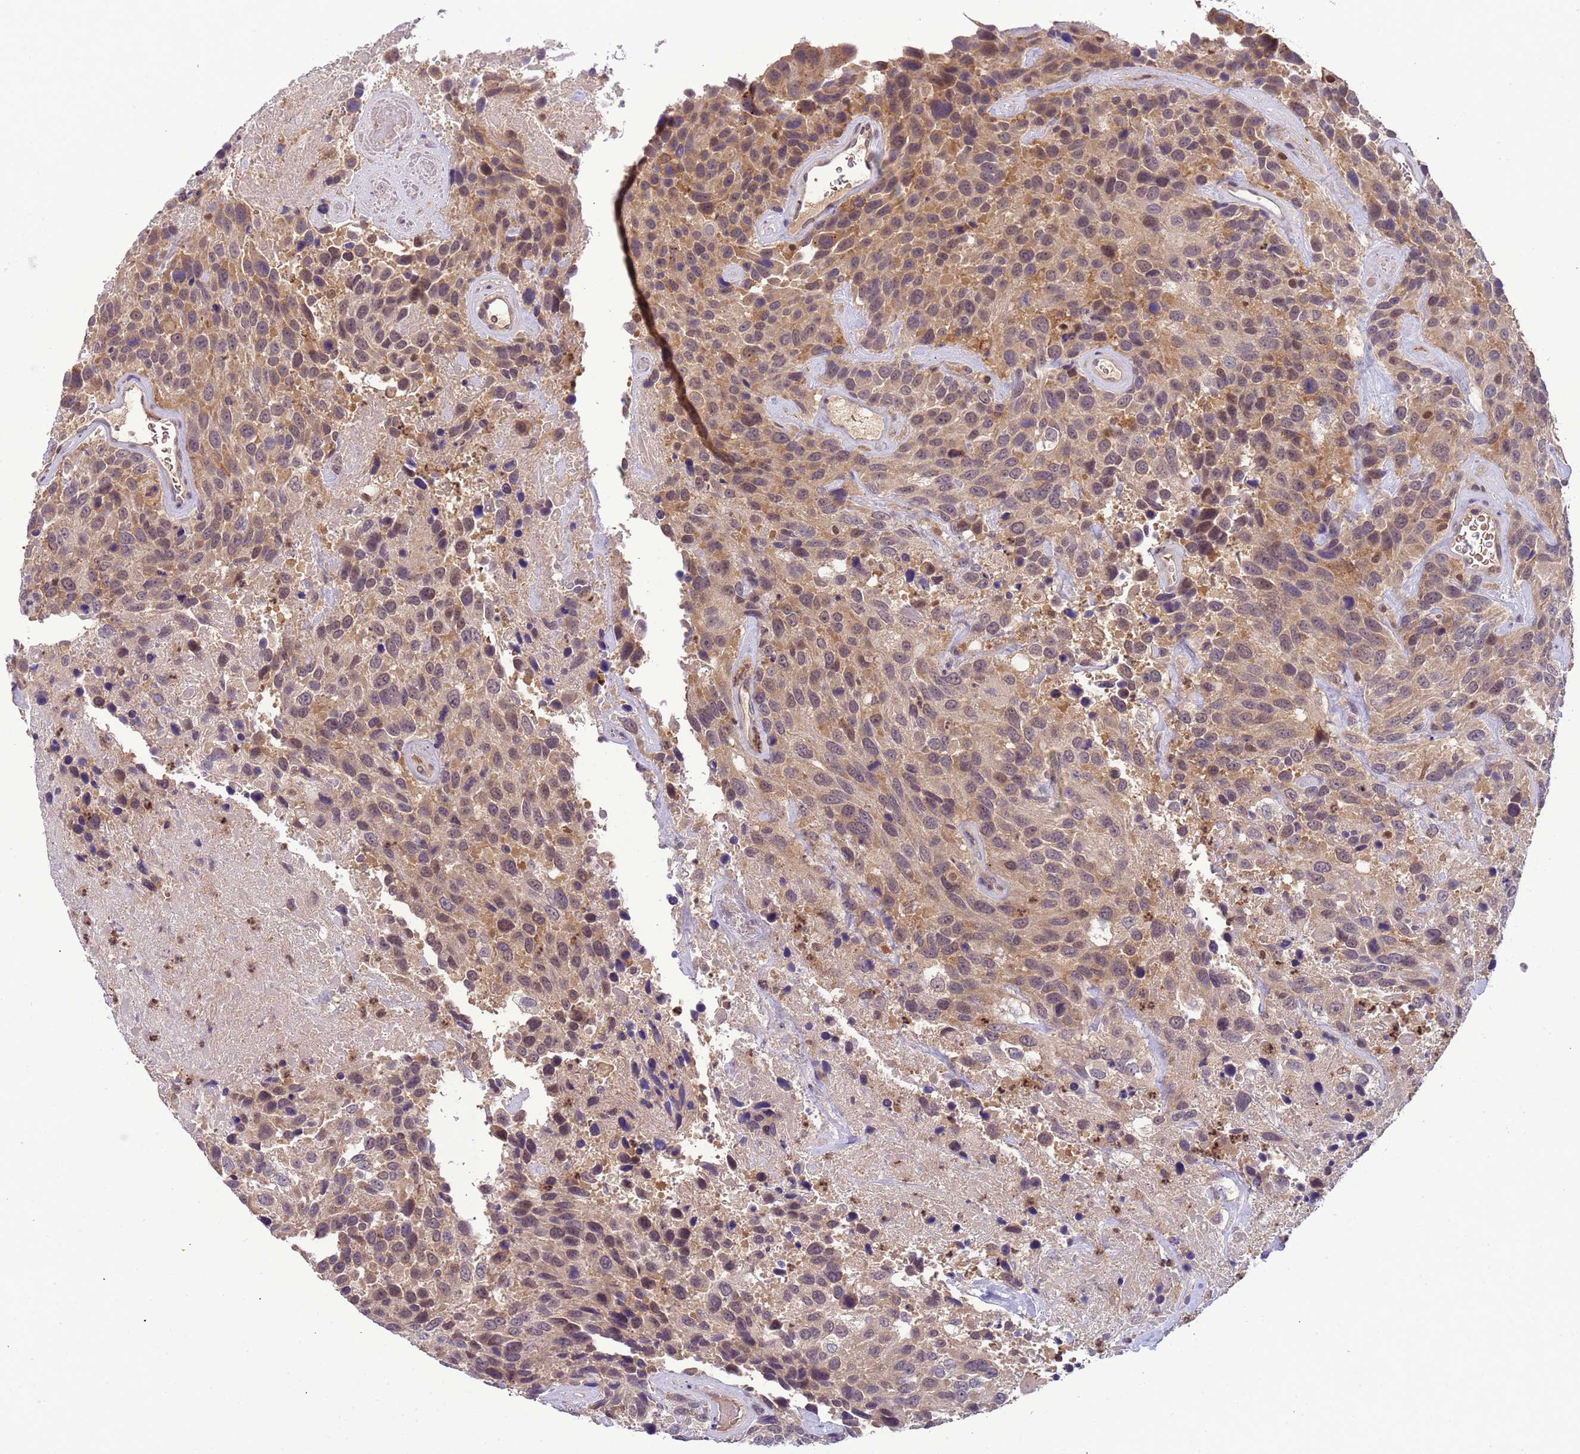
{"staining": {"intensity": "weak", "quantity": "25%-75%", "location": "cytoplasmic/membranous,nuclear"}, "tissue": "urothelial cancer", "cell_type": "Tumor cells", "image_type": "cancer", "snomed": [{"axis": "morphology", "description": "Urothelial carcinoma, High grade"}, {"axis": "topography", "description": "Urinary bladder"}], "caption": "DAB immunohistochemical staining of human urothelial cancer exhibits weak cytoplasmic/membranous and nuclear protein staining in approximately 25%-75% of tumor cells.", "gene": "CD53", "patient": {"sex": "female", "age": 70}}